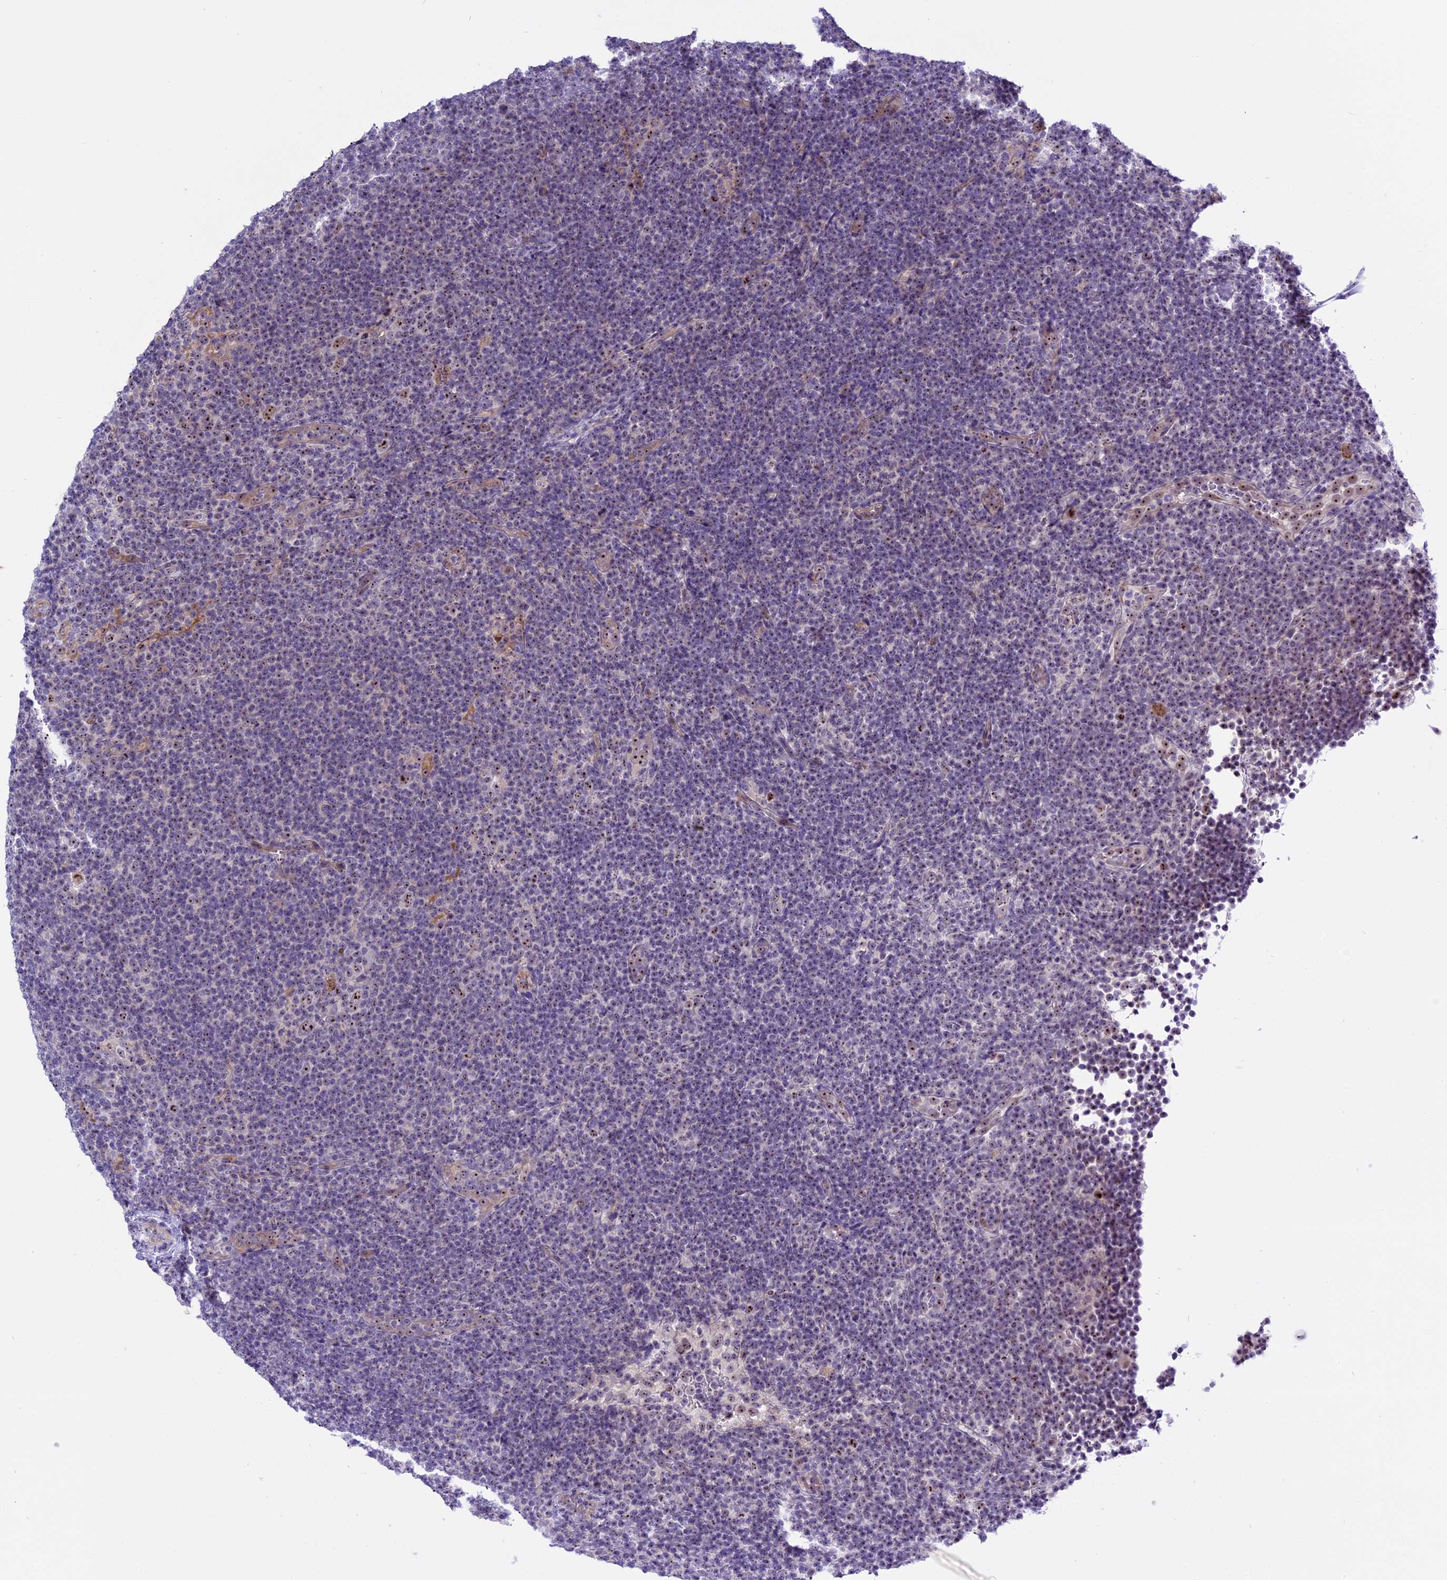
{"staining": {"intensity": "moderate", "quantity": ">75%", "location": "nuclear"}, "tissue": "lymphoma", "cell_type": "Tumor cells", "image_type": "cancer", "snomed": [{"axis": "morphology", "description": "Hodgkin's disease, NOS"}, {"axis": "topography", "description": "Lymph node"}], "caption": "Brown immunohistochemical staining in Hodgkin's disease displays moderate nuclear positivity in about >75% of tumor cells. The protein of interest is shown in brown color, while the nuclei are stained blue.", "gene": "TBL3", "patient": {"sex": "female", "age": 57}}